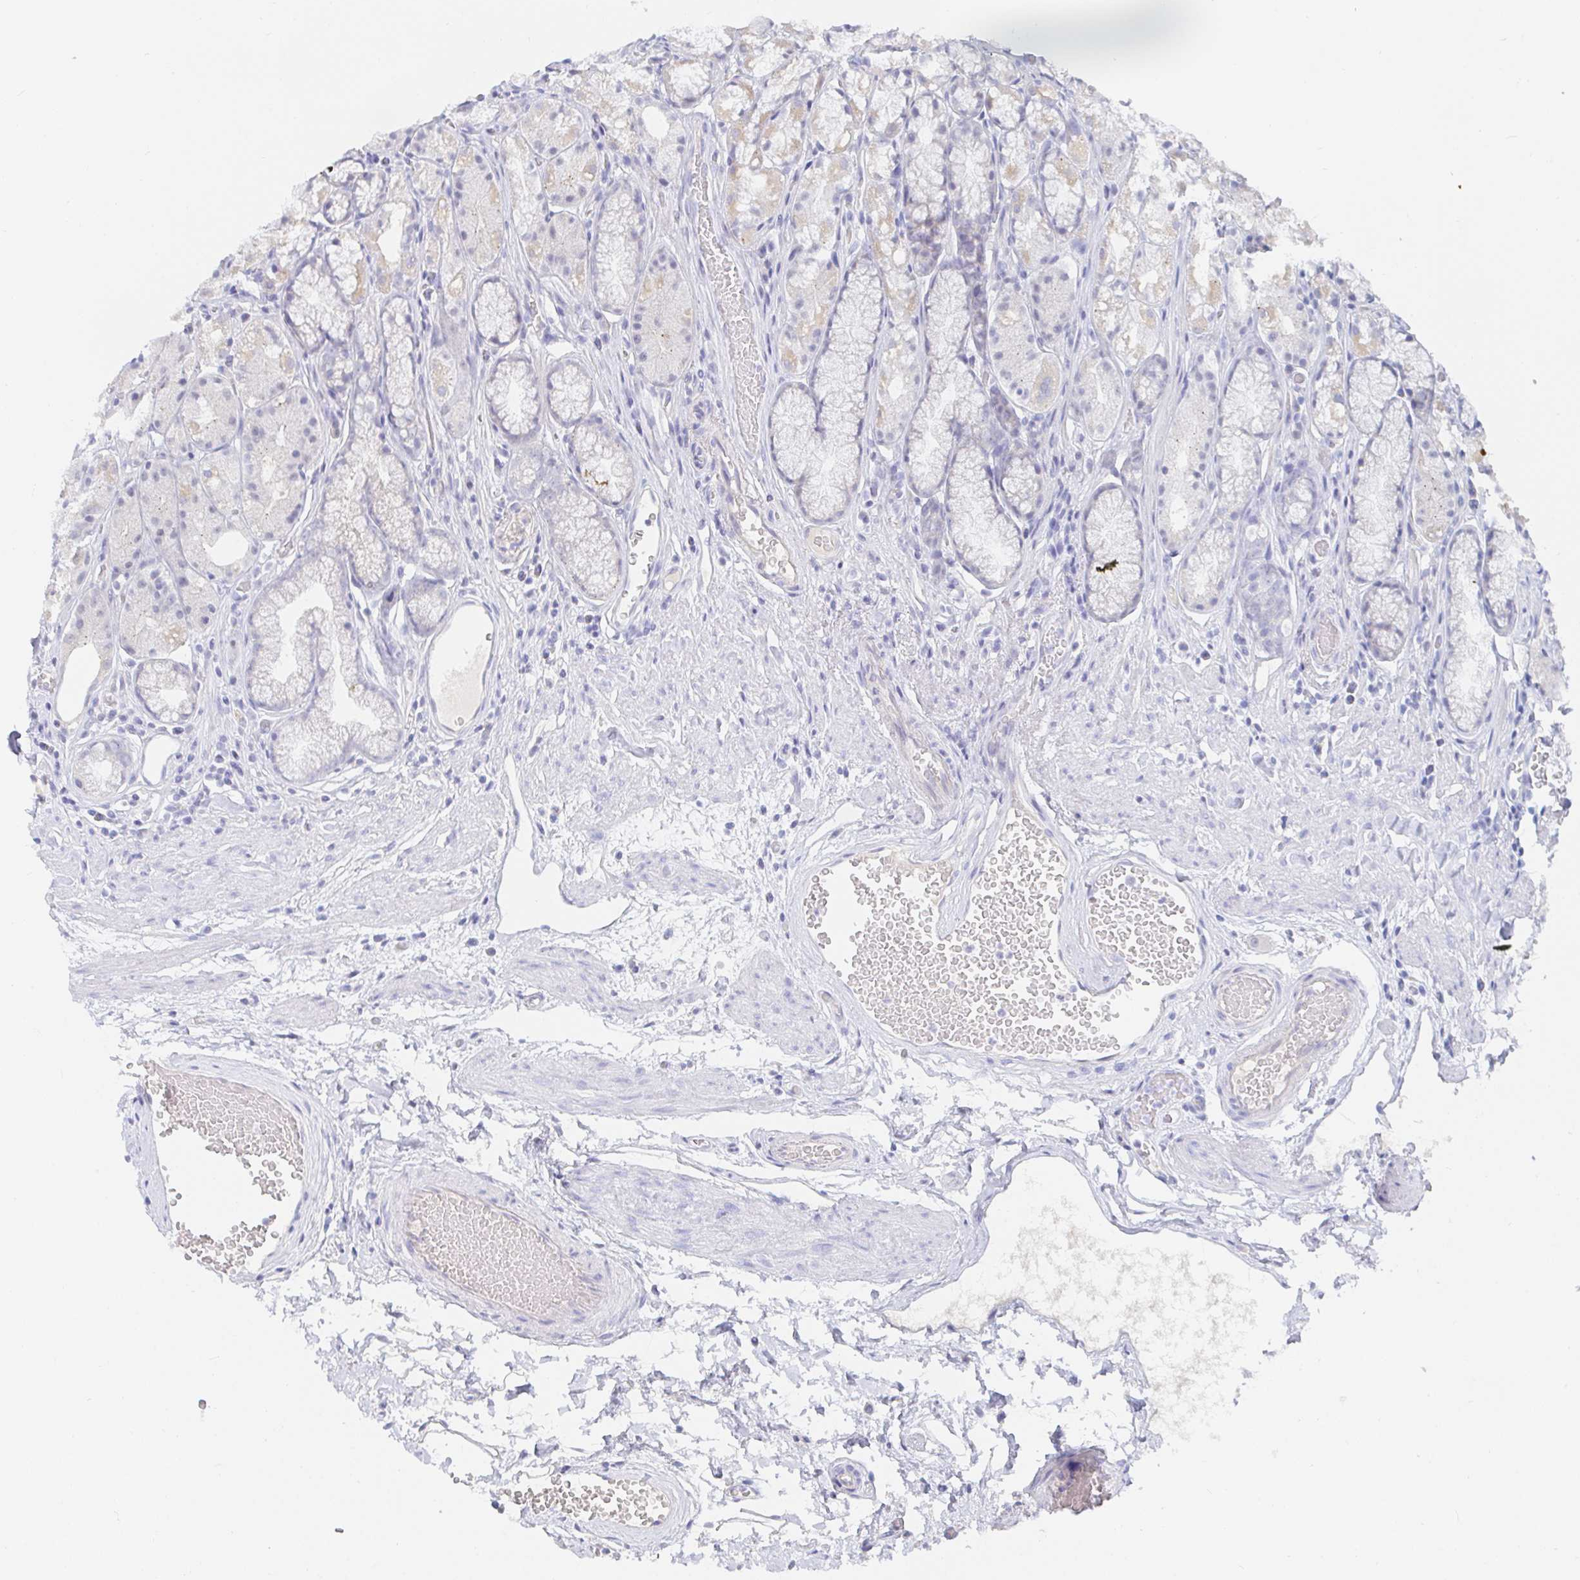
{"staining": {"intensity": "weak", "quantity": "<25%", "location": "cytoplasmic/membranous"}, "tissue": "stomach", "cell_type": "Glandular cells", "image_type": "normal", "snomed": [{"axis": "morphology", "description": "Normal tissue, NOS"}, {"axis": "topography", "description": "Smooth muscle"}, {"axis": "topography", "description": "Stomach"}], "caption": "DAB immunohistochemical staining of benign human stomach displays no significant positivity in glandular cells.", "gene": "PDE6B", "patient": {"sex": "male", "age": 70}}